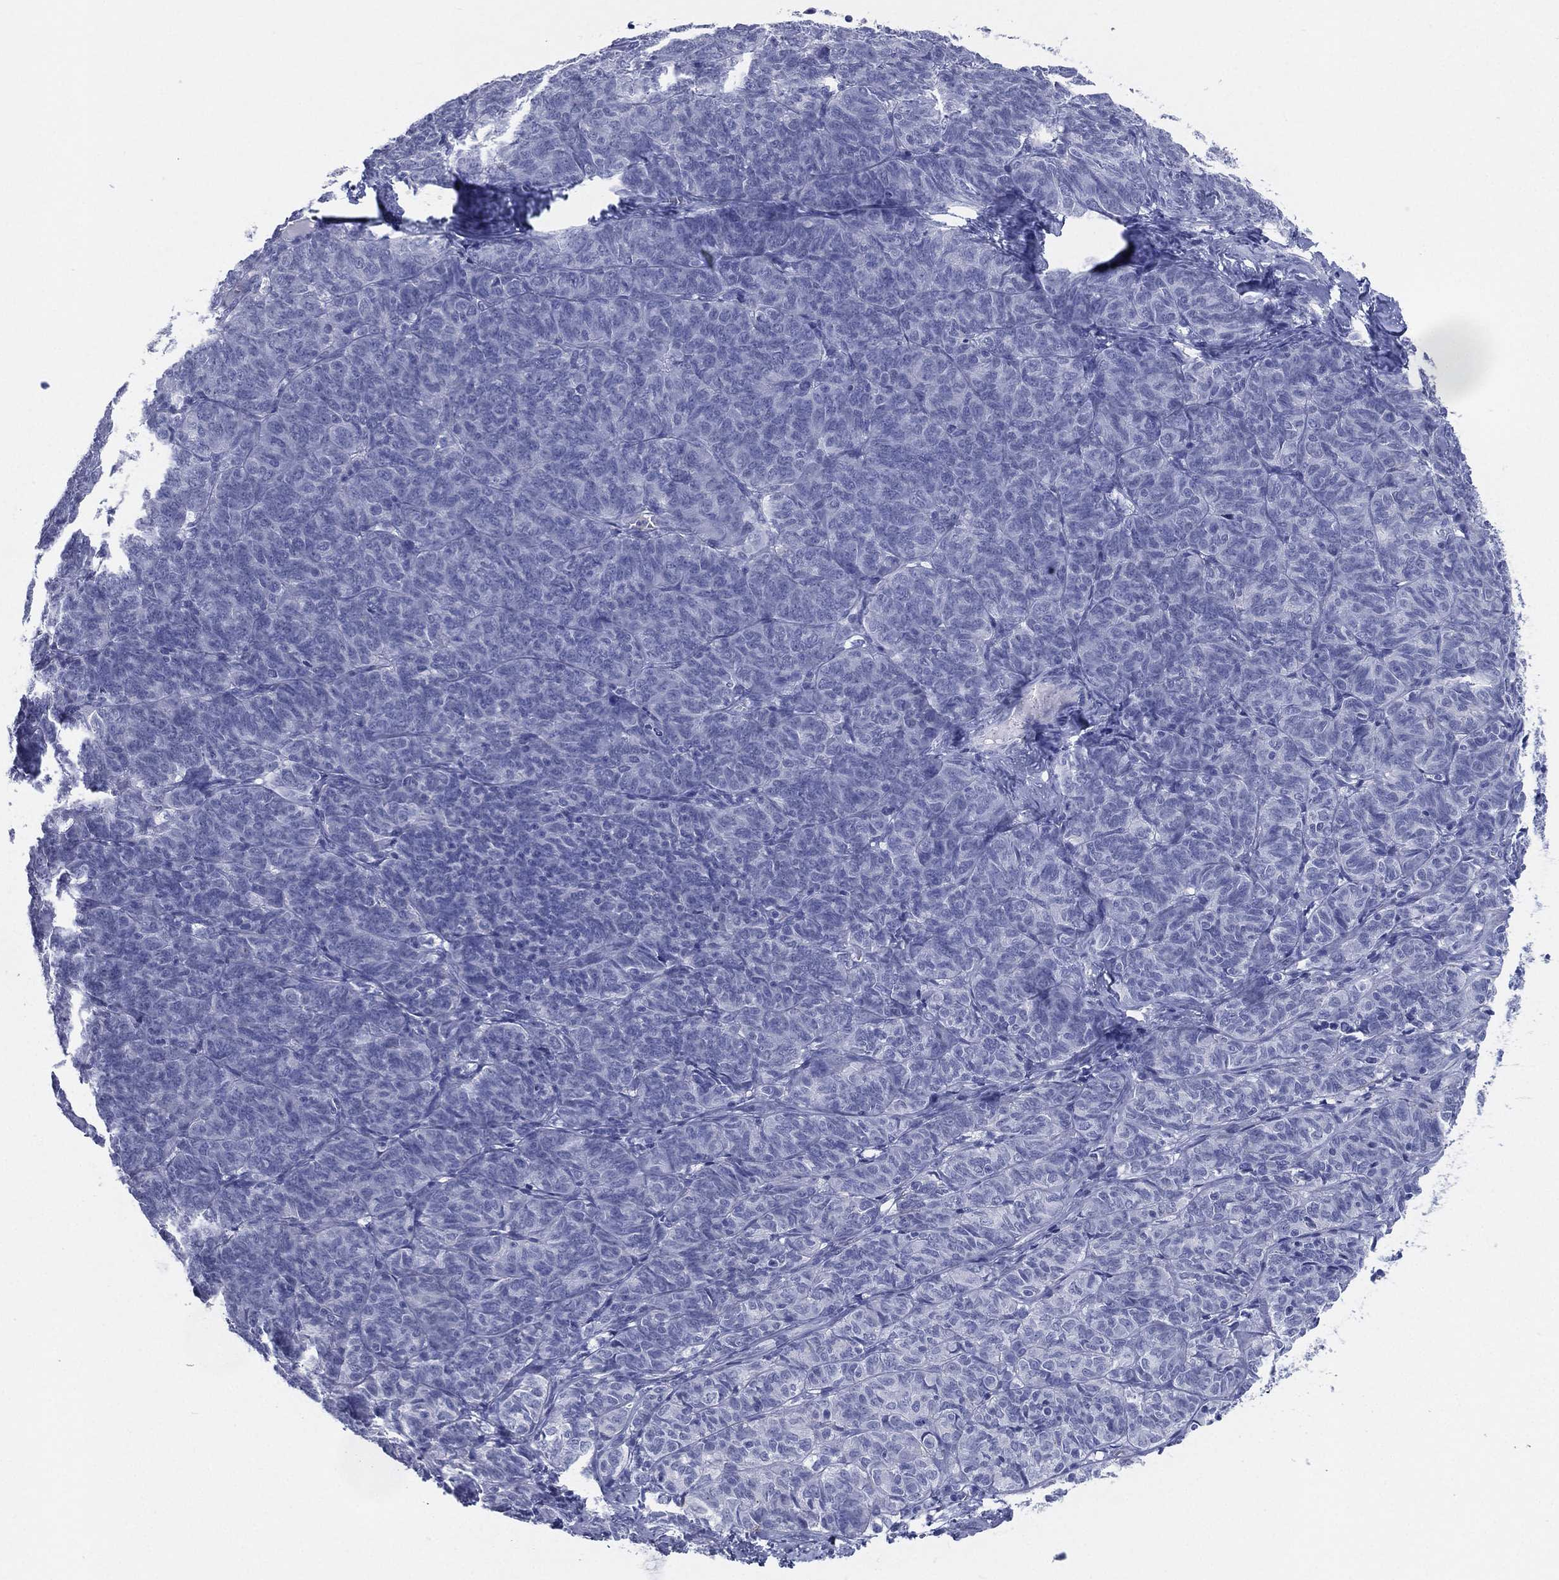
{"staining": {"intensity": "negative", "quantity": "none", "location": "none"}, "tissue": "ovarian cancer", "cell_type": "Tumor cells", "image_type": "cancer", "snomed": [{"axis": "morphology", "description": "Carcinoma, endometroid"}, {"axis": "topography", "description": "Ovary"}], "caption": "Tumor cells are negative for protein expression in human endometroid carcinoma (ovarian). The staining was performed using DAB to visualize the protein expression in brown, while the nuclei were stained in blue with hematoxylin (Magnification: 20x).", "gene": "CD79A", "patient": {"sex": "female", "age": 80}}